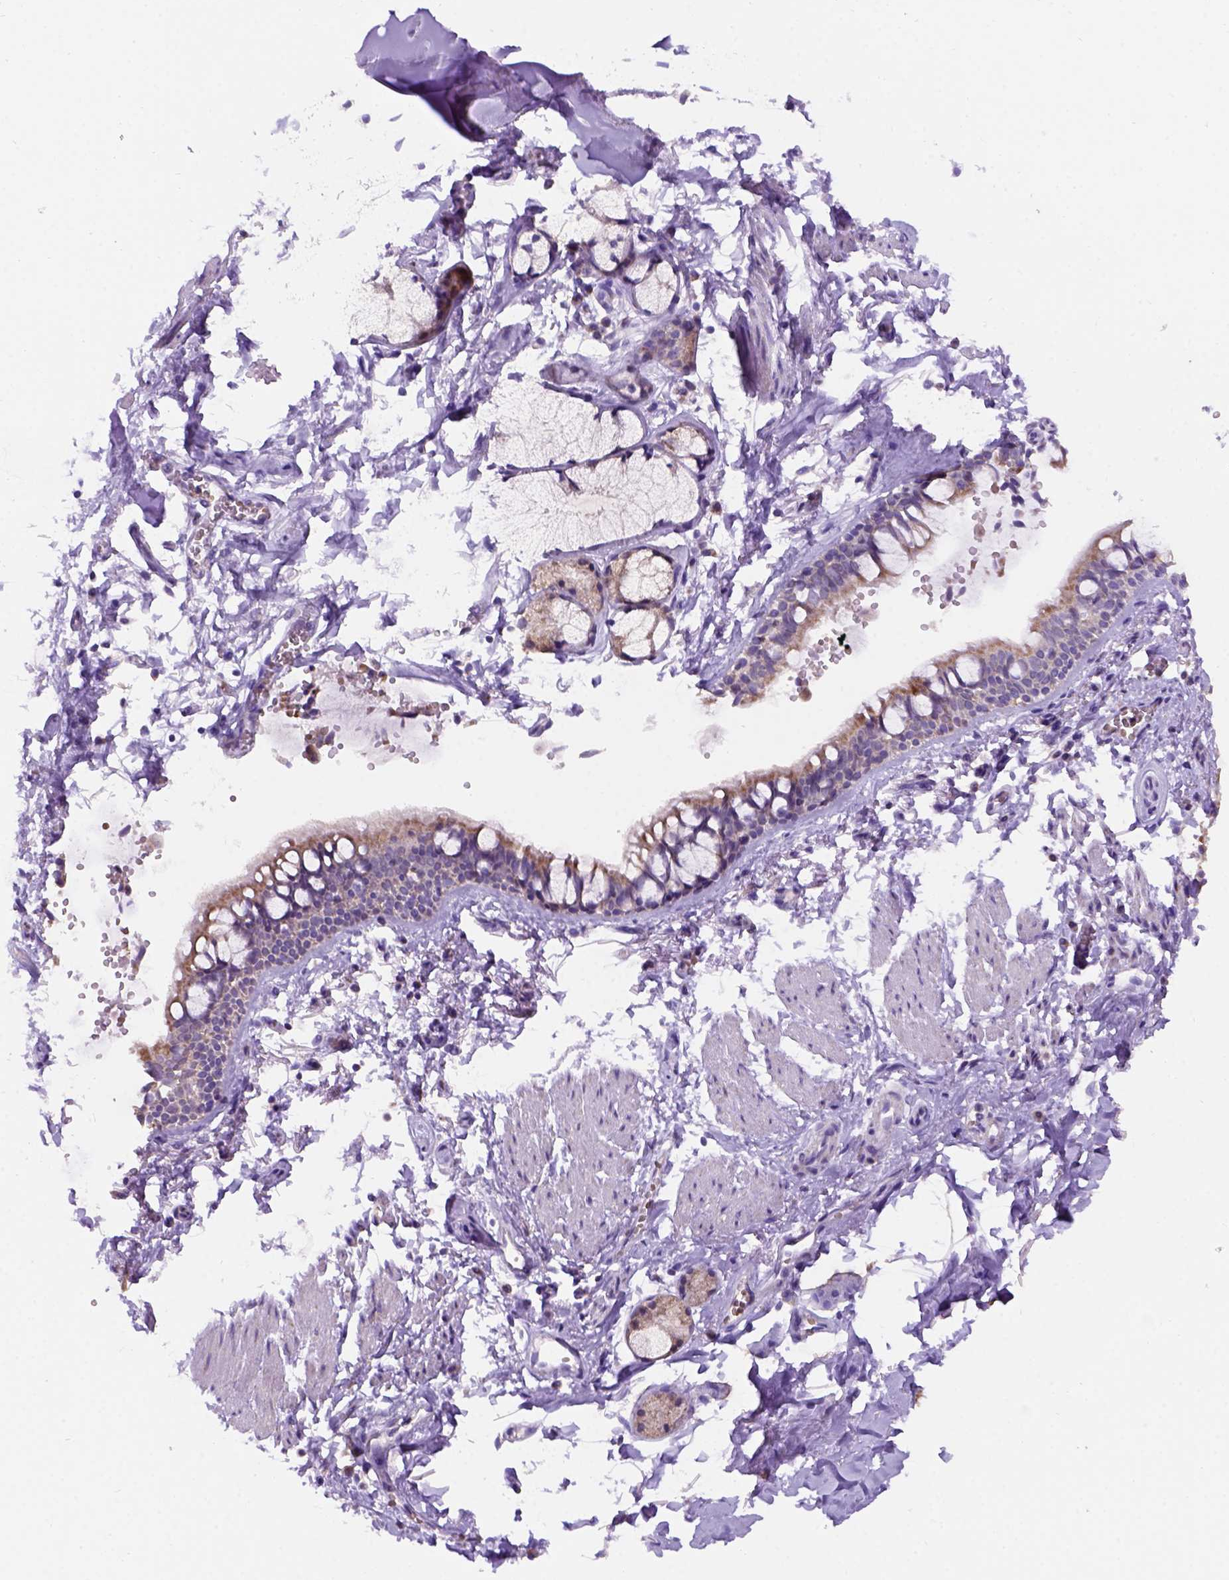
{"staining": {"intensity": "moderate", "quantity": "25%-75%", "location": "cytoplasmic/membranous"}, "tissue": "bronchus", "cell_type": "Respiratory epithelial cells", "image_type": "normal", "snomed": [{"axis": "morphology", "description": "Normal tissue, NOS"}, {"axis": "topography", "description": "Bronchus"}], "caption": "This is an image of immunohistochemistry (IHC) staining of unremarkable bronchus, which shows moderate positivity in the cytoplasmic/membranous of respiratory epithelial cells.", "gene": "L2HGDH", "patient": {"sex": "female", "age": 59}}